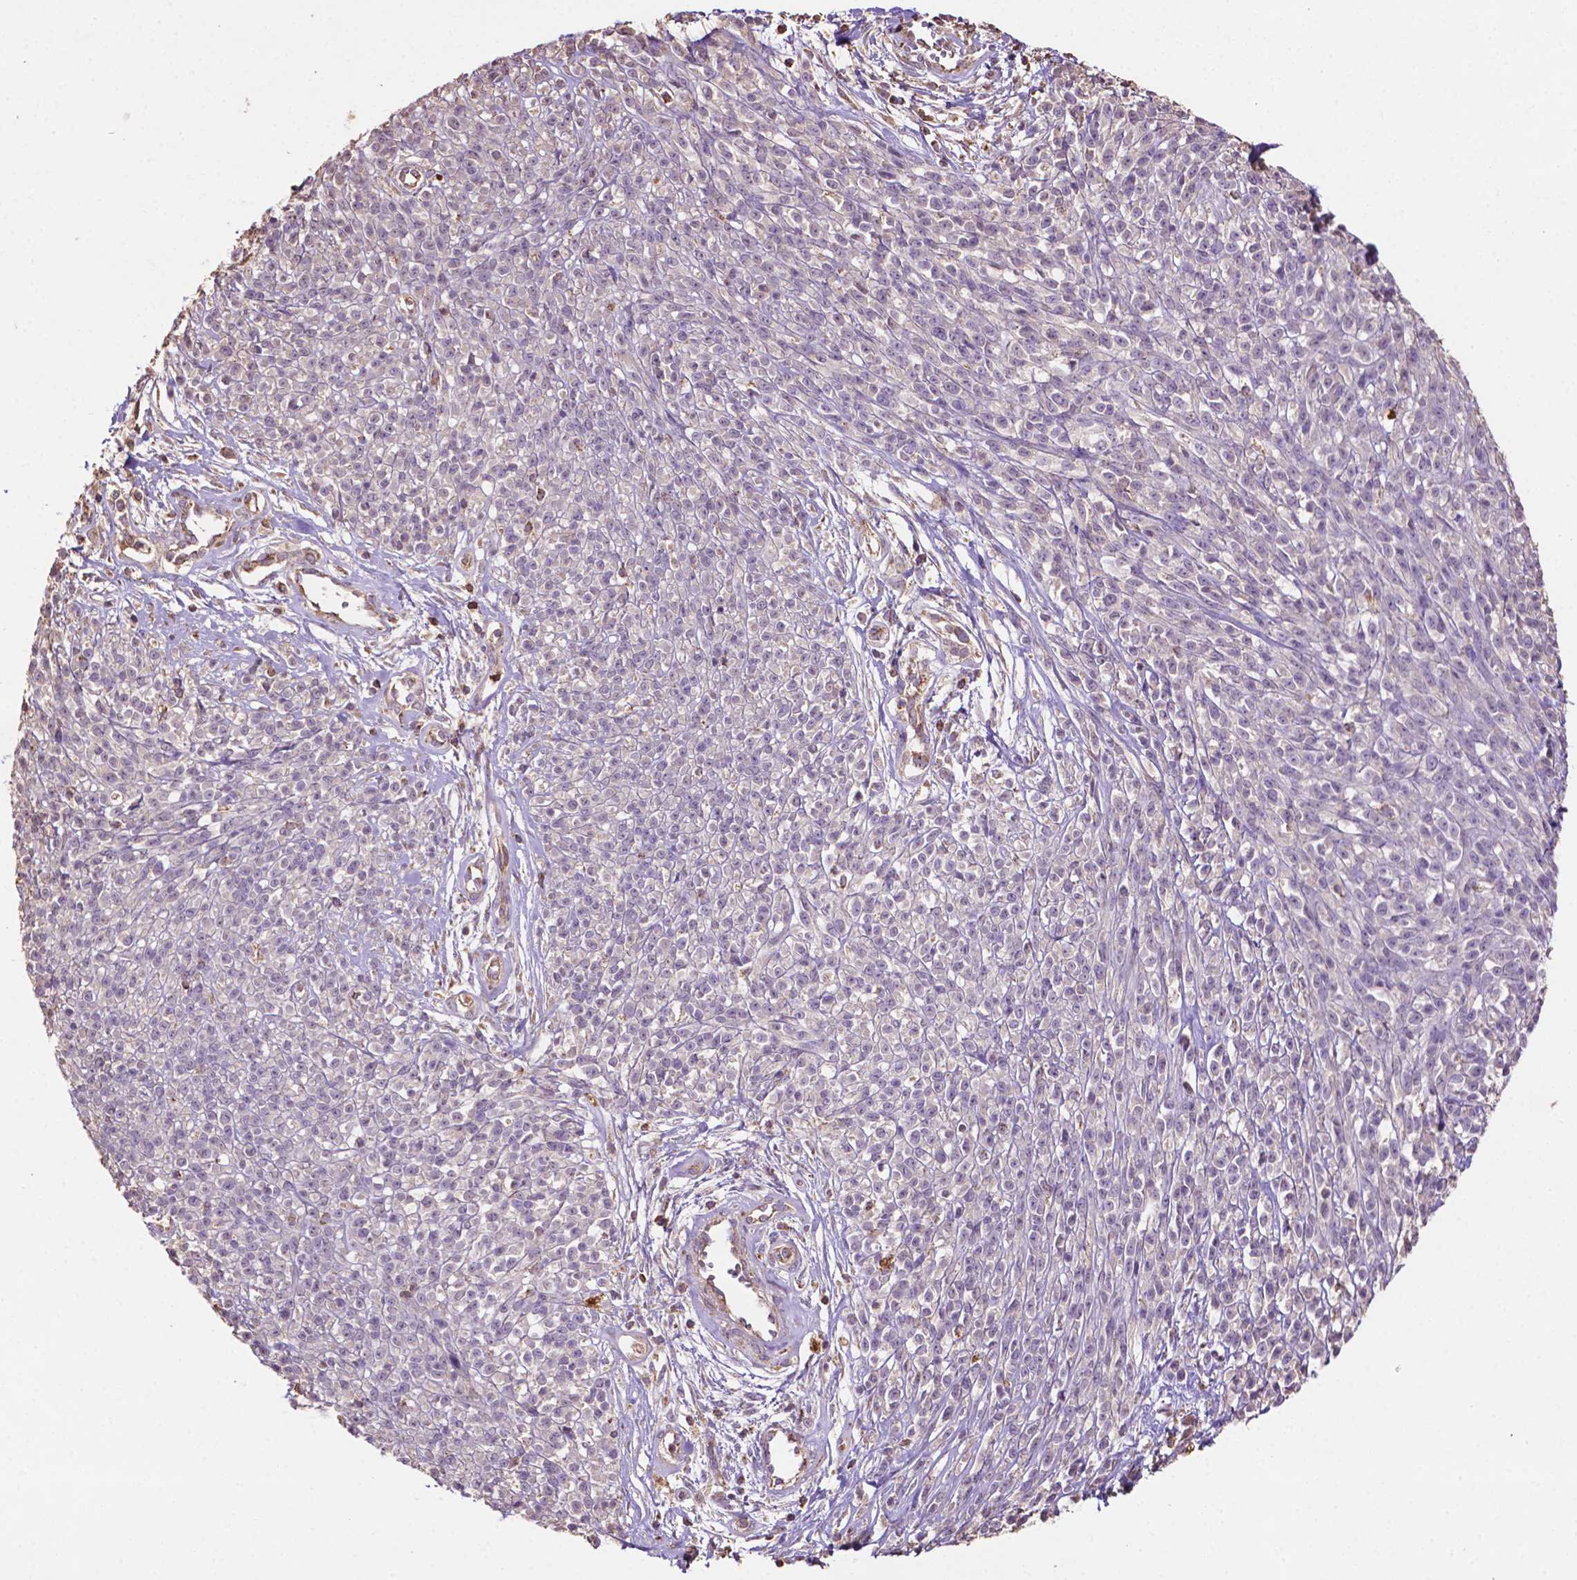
{"staining": {"intensity": "negative", "quantity": "none", "location": "none"}, "tissue": "melanoma", "cell_type": "Tumor cells", "image_type": "cancer", "snomed": [{"axis": "morphology", "description": "Malignant melanoma, NOS"}, {"axis": "topography", "description": "Skin"}, {"axis": "topography", "description": "Skin of trunk"}], "caption": "A histopathology image of melanoma stained for a protein reveals no brown staining in tumor cells.", "gene": "LRR1", "patient": {"sex": "male", "age": 74}}